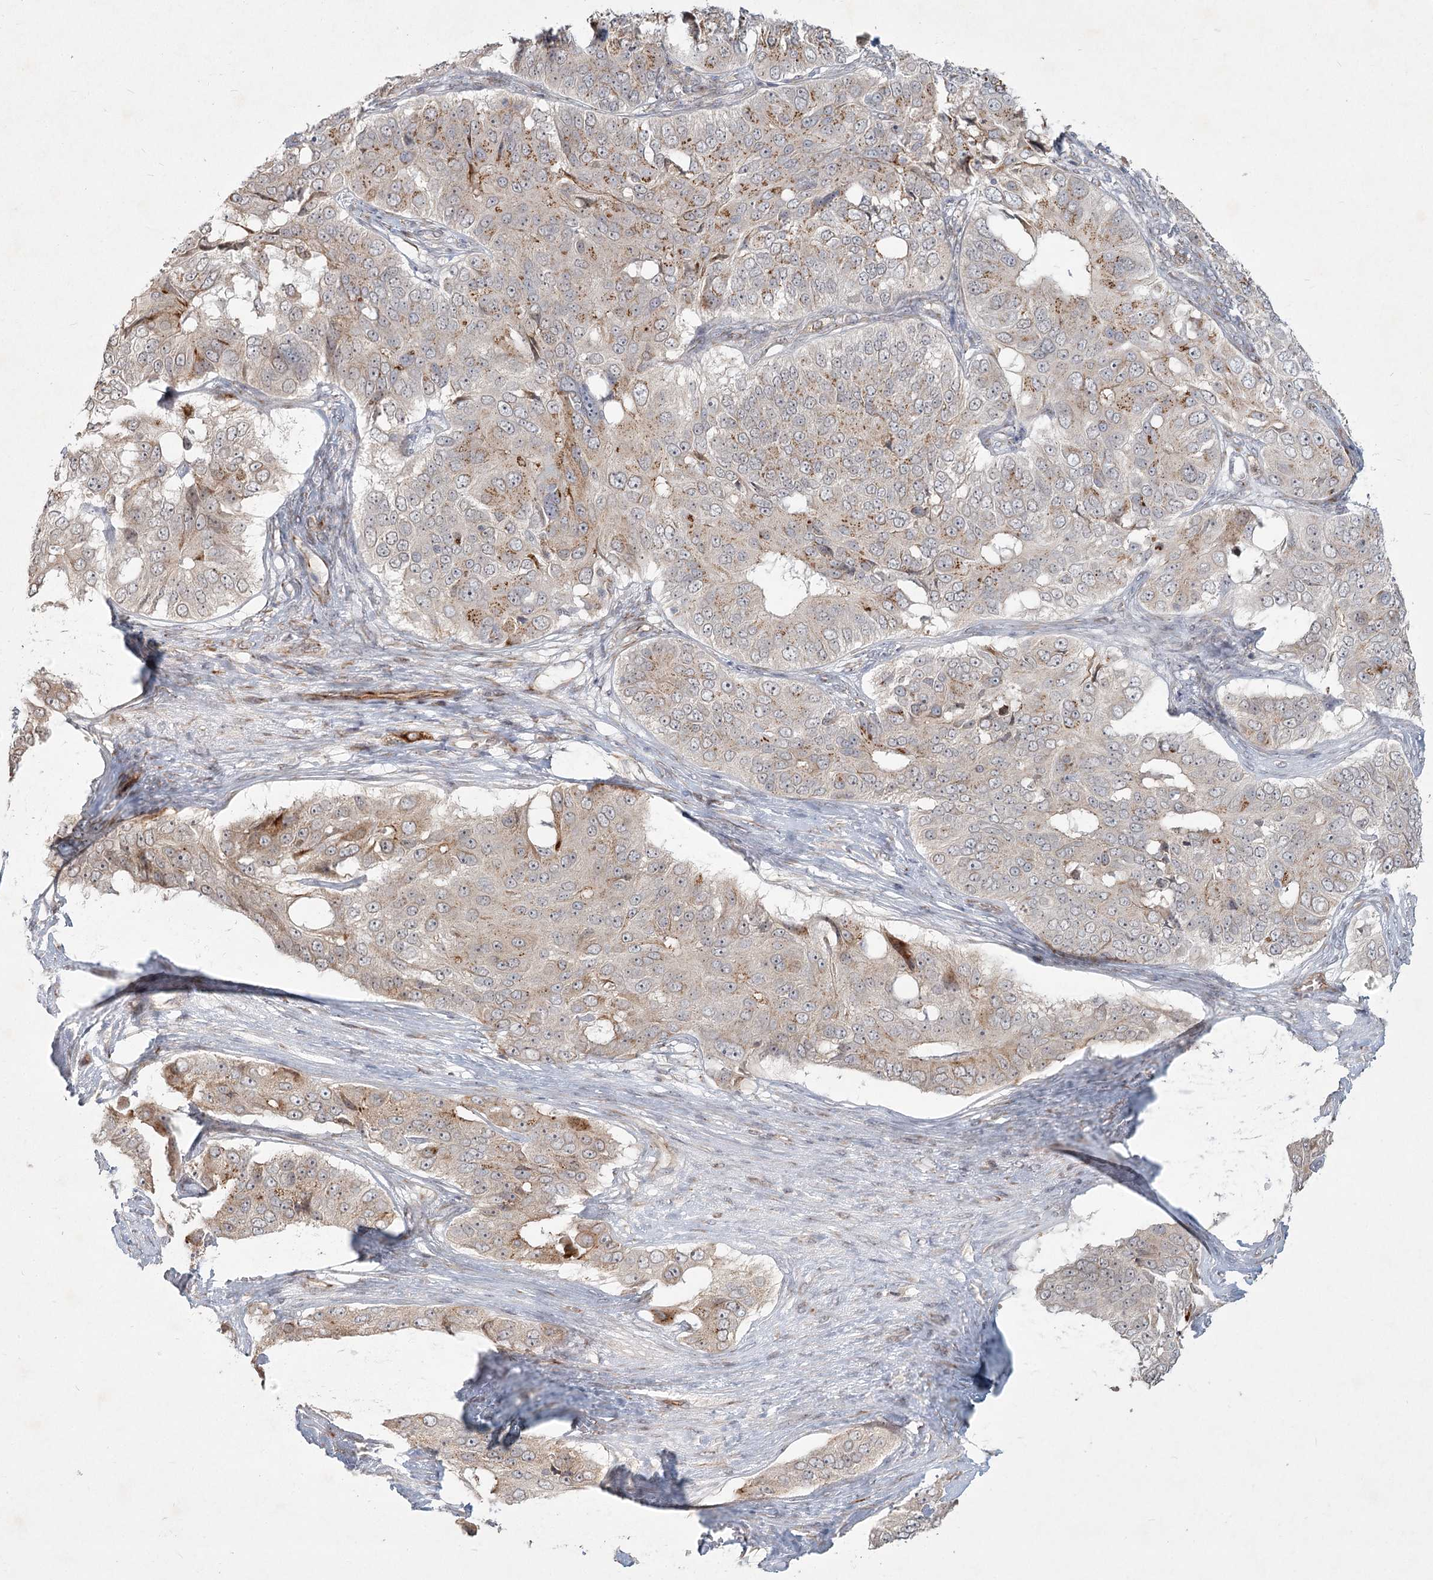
{"staining": {"intensity": "moderate", "quantity": "<25%", "location": "cytoplasmic/membranous"}, "tissue": "ovarian cancer", "cell_type": "Tumor cells", "image_type": "cancer", "snomed": [{"axis": "morphology", "description": "Carcinoma, endometroid"}, {"axis": "topography", "description": "Ovary"}], "caption": "This is a micrograph of immunohistochemistry (IHC) staining of ovarian cancer, which shows moderate expression in the cytoplasmic/membranous of tumor cells.", "gene": "LRP2BP", "patient": {"sex": "female", "age": 51}}